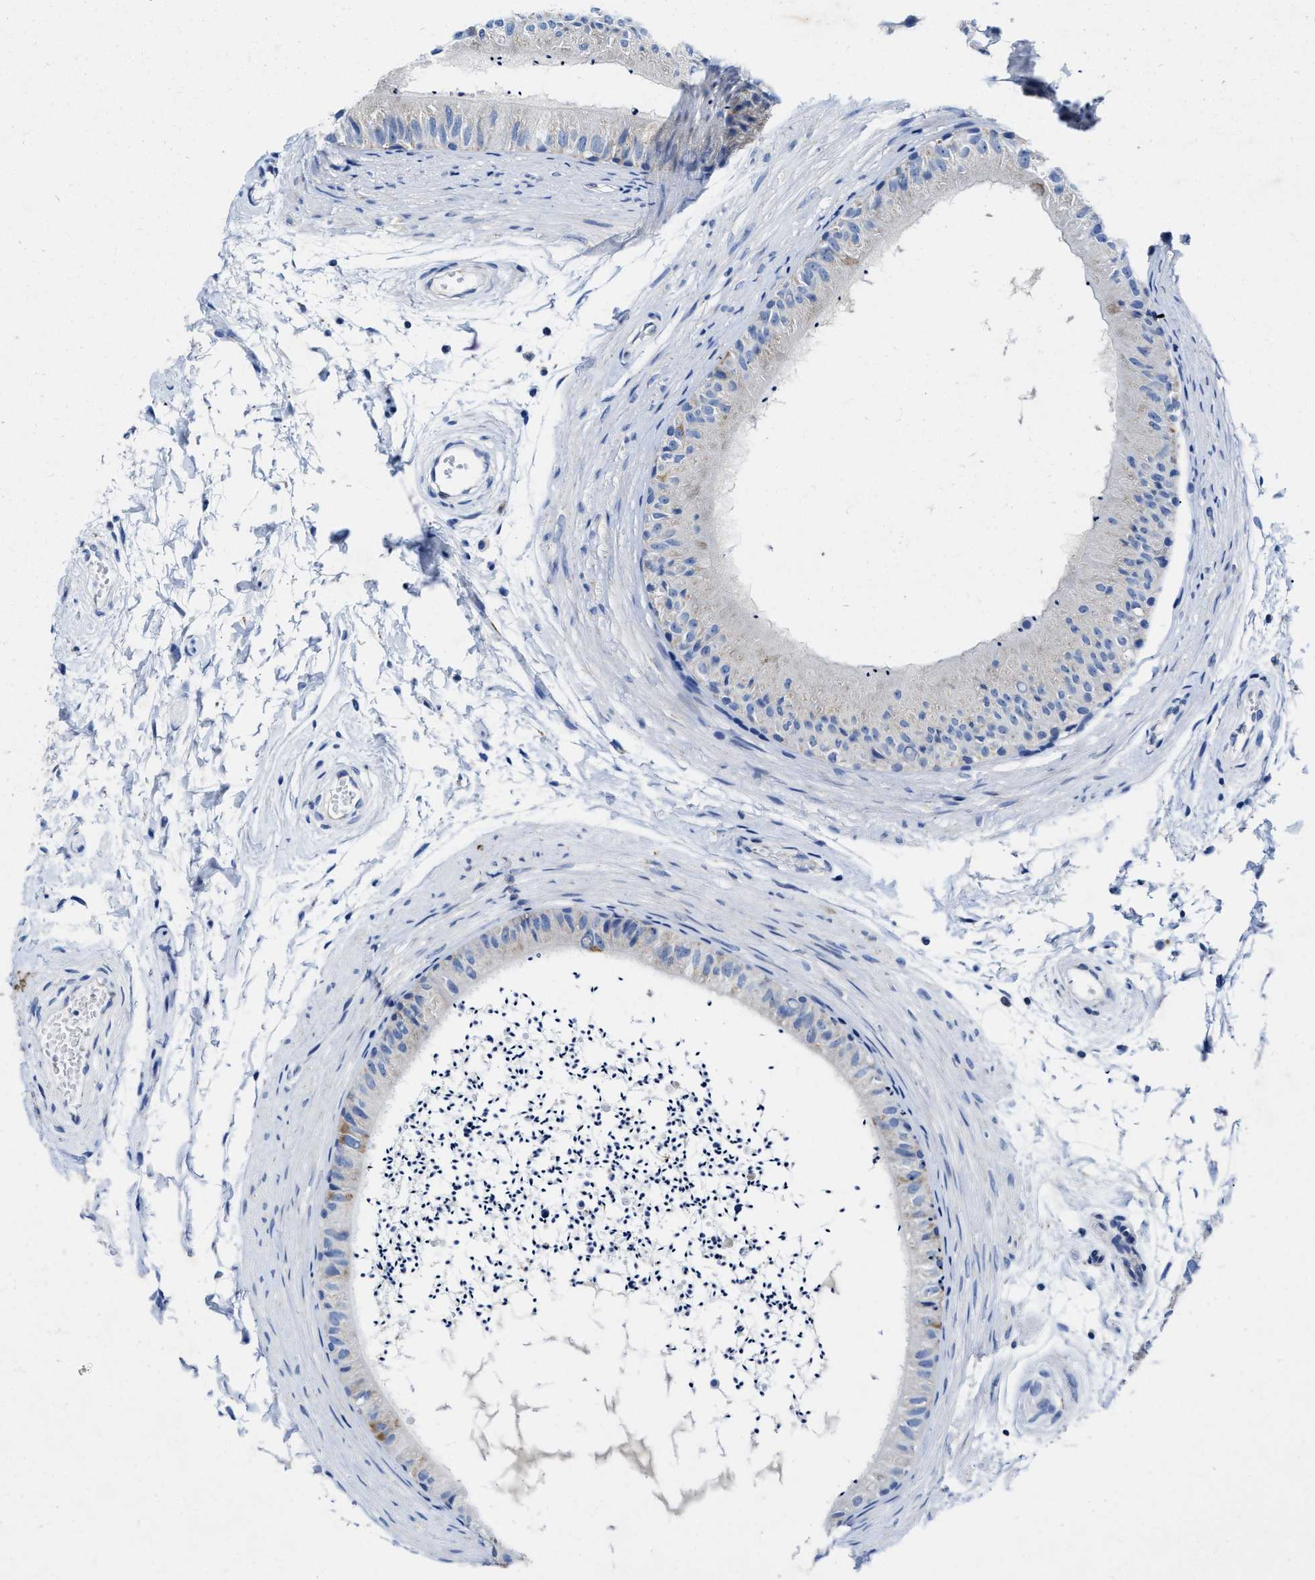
{"staining": {"intensity": "moderate", "quantity": "25%-75%", "location": "cytoplasmic/membranous"}, "tissue": "epididymis", "cell_type": "Glandular cells", "image_type": "normal", "snomed": [{"axis": "morphology", "description": "Normal tissue, NOS"}, {"axis": "topography", "description": "Epididymis"}], "caption": "Epididymis stained with immunohistochemistry reveals moderate cytoplasmic/membranous expression in about 25%-75% of glandular cells.", "gene": "TBRG4", "patient": {"sex": "male", "age": 56}}